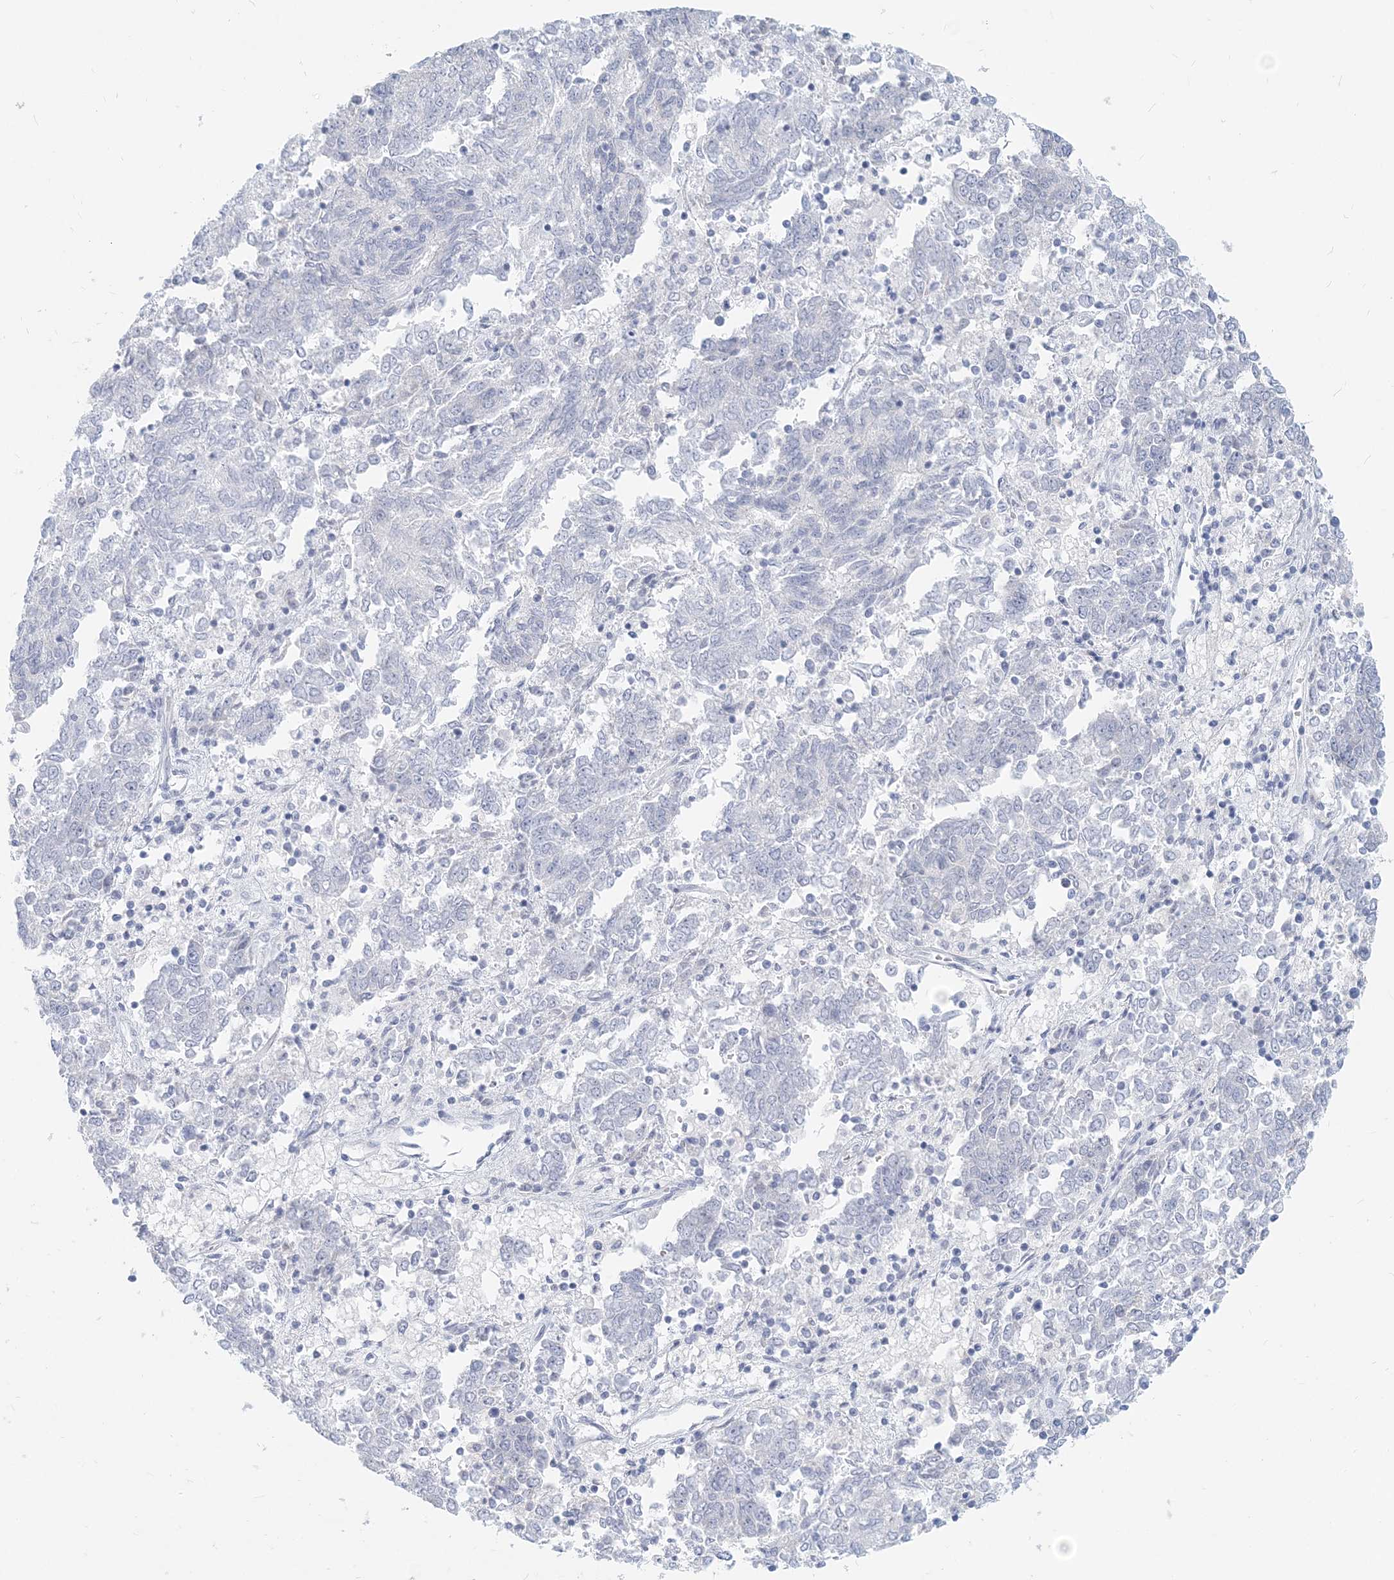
{"staining": {"intensity": "negative", "quantity": "none", "location": "none"}, "tissue": "endometrial cancer", "cell_type": "Tumor cells", "image_type": "cancer", "snomed": [{"axis": "morphology", "description": "Adenocarcinoma, NOS"}, {"axis": "topography", "description": "Endometrium"}], "caption": "Photomicrograph shows no protein positivity in tumor cells of endometrial cancer (adenocarcinoma) tissue. Brightfield microscopy of IHC stained with DAB (3,3'-diaminobenzidine) (brown) and hematoxylin (blue), captured at high magnification.", "gene": "CSN1S1", "patient": {"sex": "female", "age": 80}}